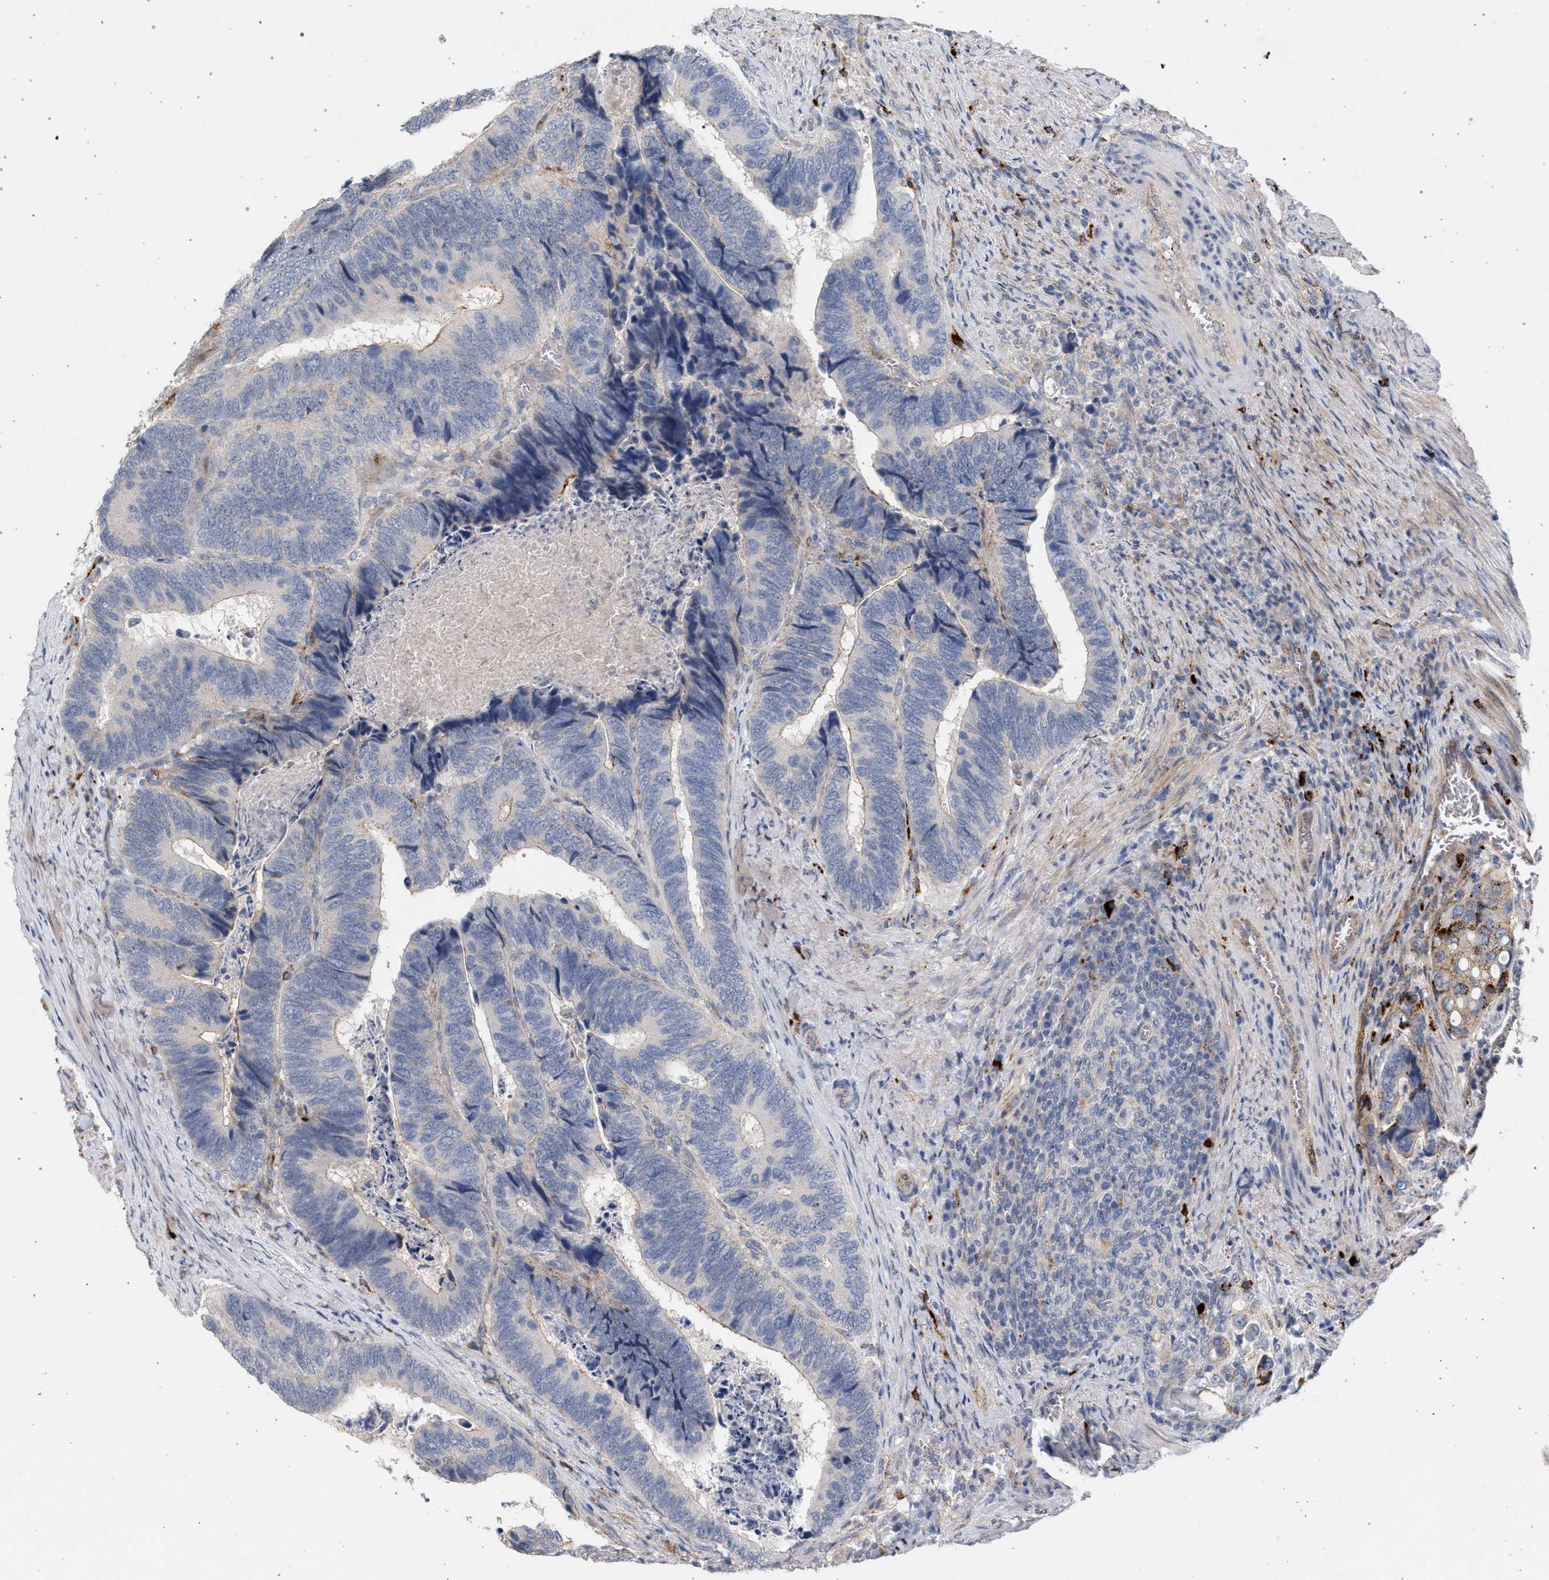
{"staining": {"intensity": "moderate", "quantity": "<25%", "location": "cytoplasmic/membranous"}, "tissue": "colorectal cancer", "cell_type": "Tumor cells", "image_type": "cancer", "snomed": [{"axis": "morphology", "description": "Adenocarcinoma, NOS"}, {"axis": "topography", "description": "Colon"}], "caption": "Adenocarcinoma (colorectal) stained with a brown dye shows moderate cytoplasmic/membranous positive positivity in approximately <25% of tumor cells.", "gene": "MAMDC2", "patient": {"sex": "male", "age": 72}}